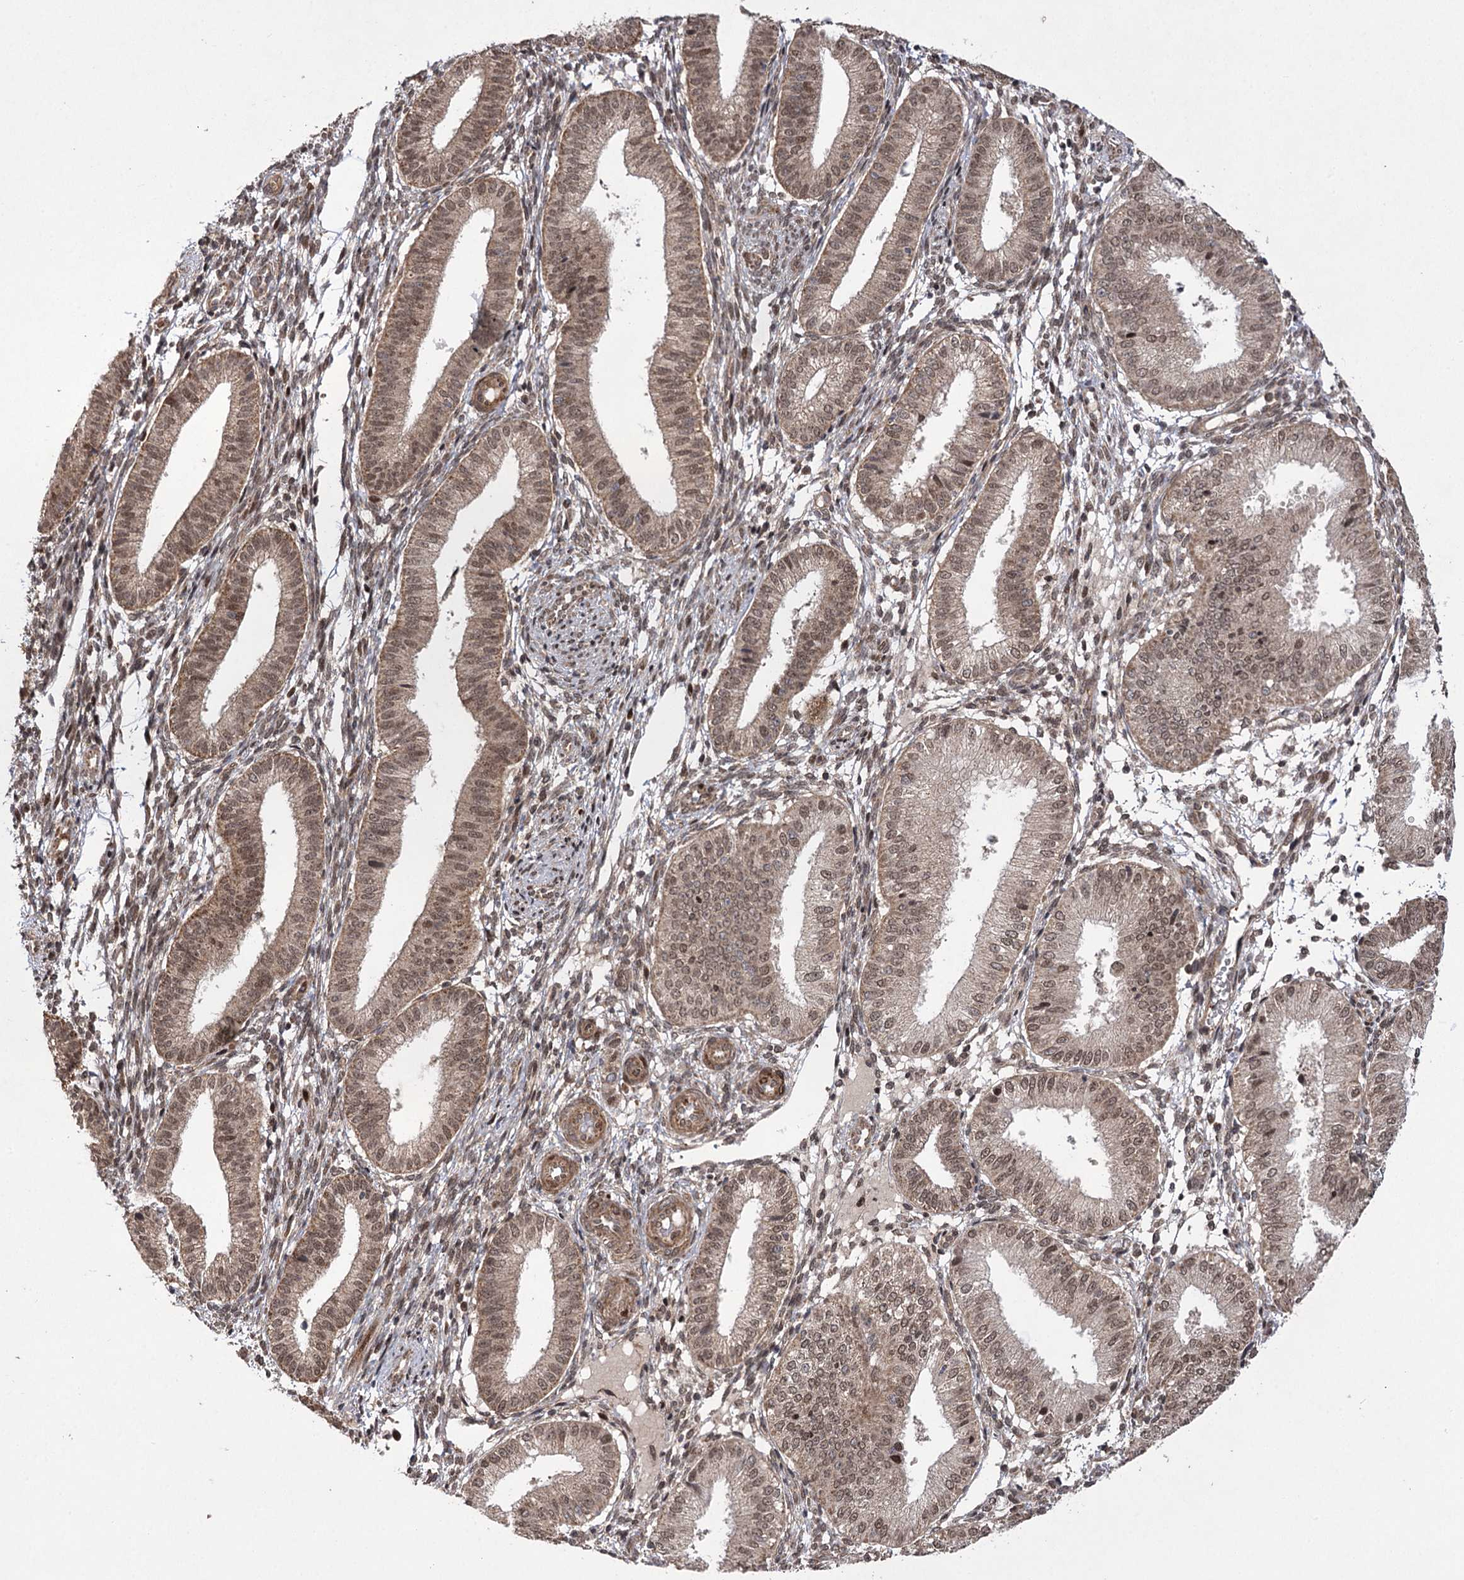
{"staining": {"intensity": "weak", "quantity": ">75%", "location": "cytoplasmic/membranous,nuclear"}, "tissue": "endometrium", "cell_type": "Cells in endometrial stroma", "image_type": "normal", "snomed": [{"axis": "morphology", "description": "Normal tissue, NOS"}, {"axis": "topography", "description": "Endometrium"}], "caption": "An immunohistochemistry image of benign tissue is shown. Protein staining in brown highlights weak cytoplasmic/membranous,nuclear positivity in endometrium within cells in endometrial stroma.", "gene": "TENM2", "patient": {"sex": "female", "age": 39}}